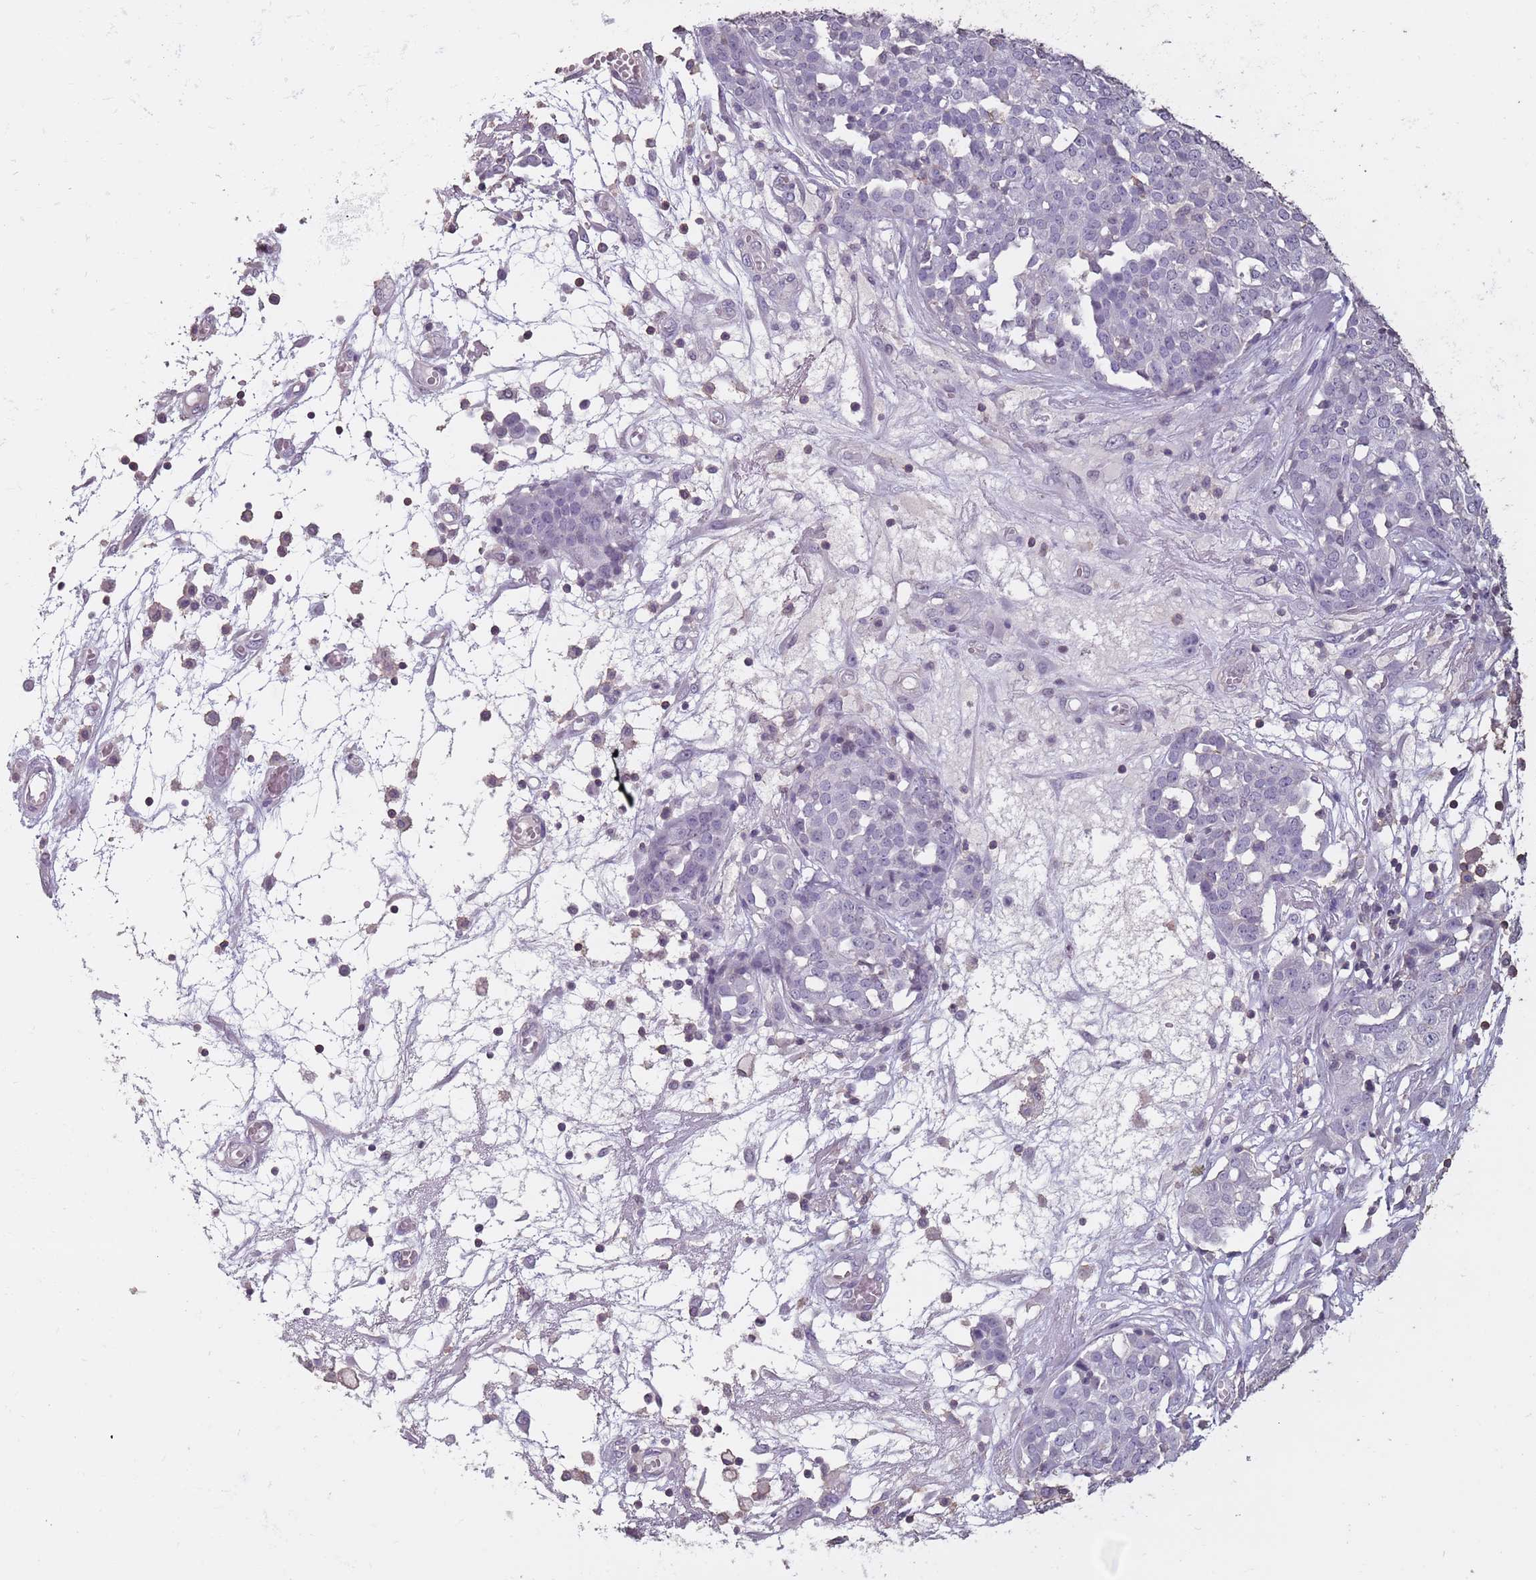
{"staining": {"intensity": "negative", "quantity": "none", "location": "none"}, "tissue": "ovarian cancer", "cell_type": "Tumor cells", "image_type": "cancer", "snomed": [{"axis": "morphology", "description": "Cystadenocarcinoma, serous, NOS"}, {"axis": "topography", "description": "Soft tissue"}, {"axis": "topography", "description": "Ovary"}], "caption": "Tumor cells are negative for brown protein staining in serous cystadenocarcinoma (ovarian). (DAB immunohistochemistry (IHC) visualized using brightfield microscopy, high magnification).", "gene": "SUN5", "patient": {"sex": "female", "age": 57}}